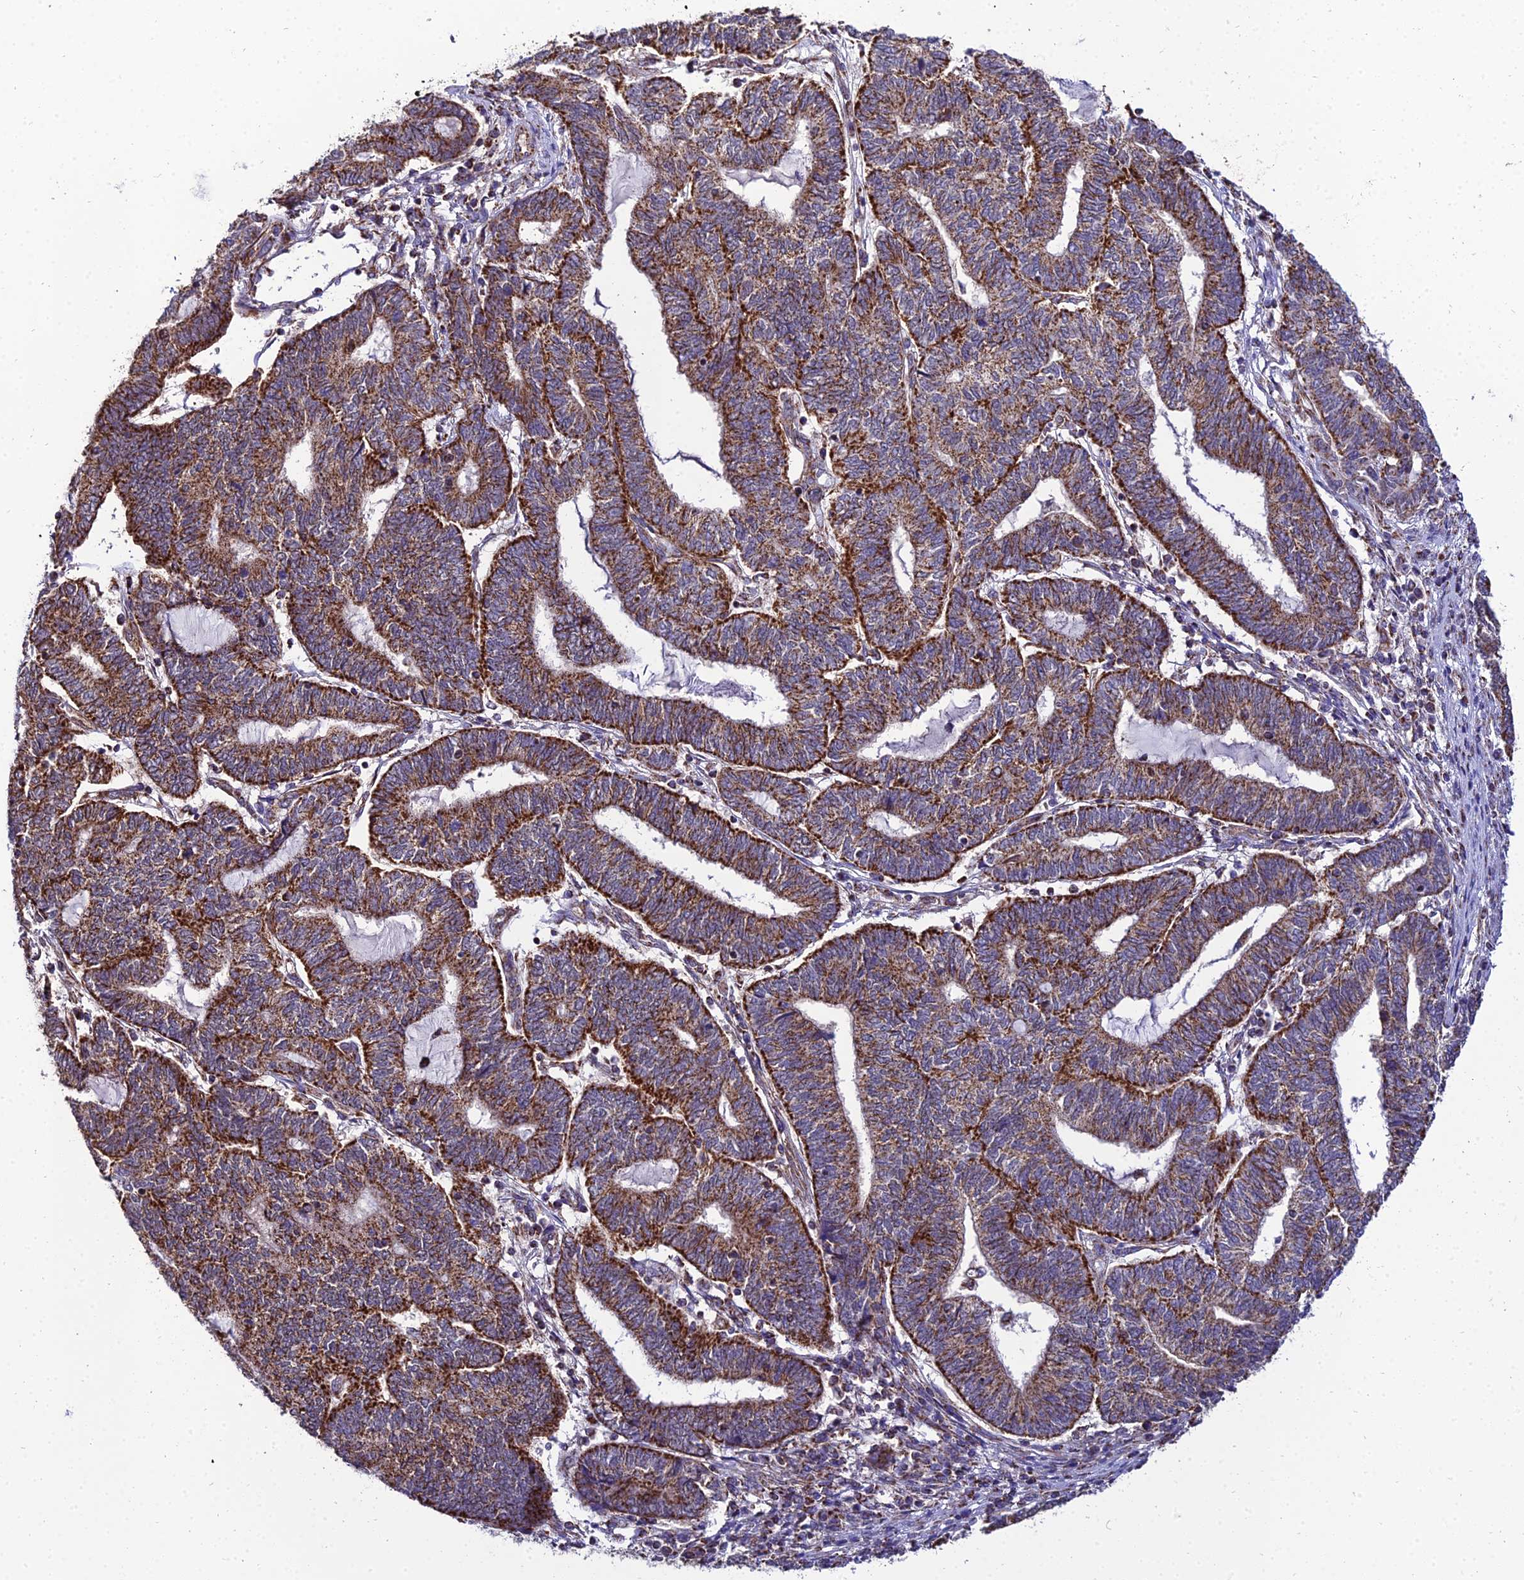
{"staining": {"intensity": "strong", "quantity": ">75%", "location": "cytoplasmic/membranous"}, "tissue": "endometrial cancer", "cell_type": "Tumor cells", "image_type": "cancer", "snomed": [{"axis": "morphology", "description": "Adenocarcinoma, NOS"}, {"axis": "topography", "description": "Uterus"}, {"axis": "topography", "description": "Endometrium"}], "caption": "Endometrial cancer (adenocarcinoma) stained for a protein demonstrates strong cytoplasmic/membranous positivity in tumor cells.", "gene": "PSMD2", "patient": {"sex": "female", "age": 70}}